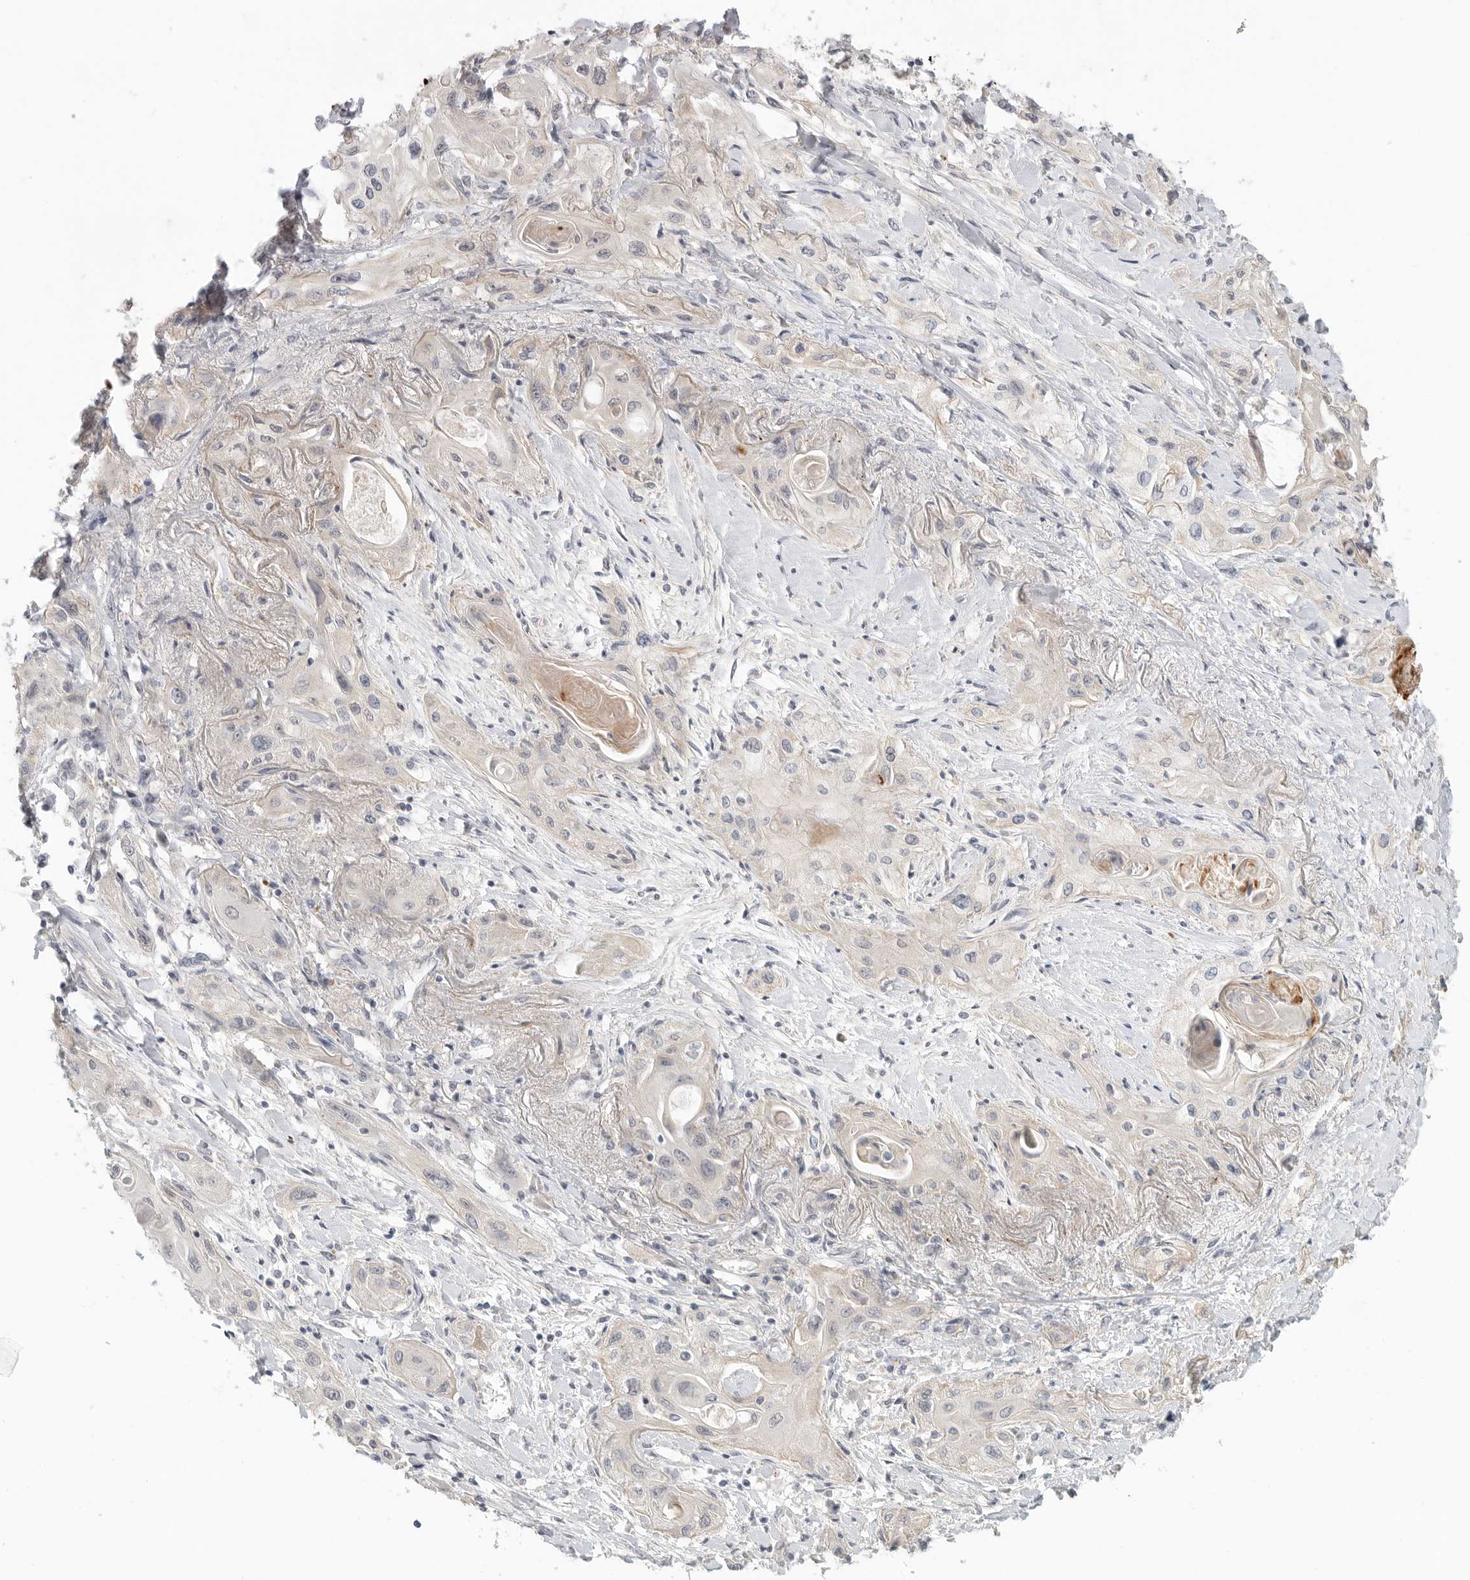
{"staining": {"intensity": "negative", "quantity": "none", "location": "none"}, "tissue": "lung cancer", "cell_type": "Tumor cells", "image_type": "cancer", "snomed": [{"axis": "morphology", "description": "Squamous cell carcinoma, NOS"}, {"axis": "topography", "description": "Lung"}], "caption": "The photomicrograph demonstrates no staining of tumor cells in lung squamous cell carcinoma. Brightfield microscopy of IHC stained with DAB (brown) and hematoxylin (blue), captured at high magnification.", "gene": "HDAC6", "patient": {"sex": "female", "age": 47}}